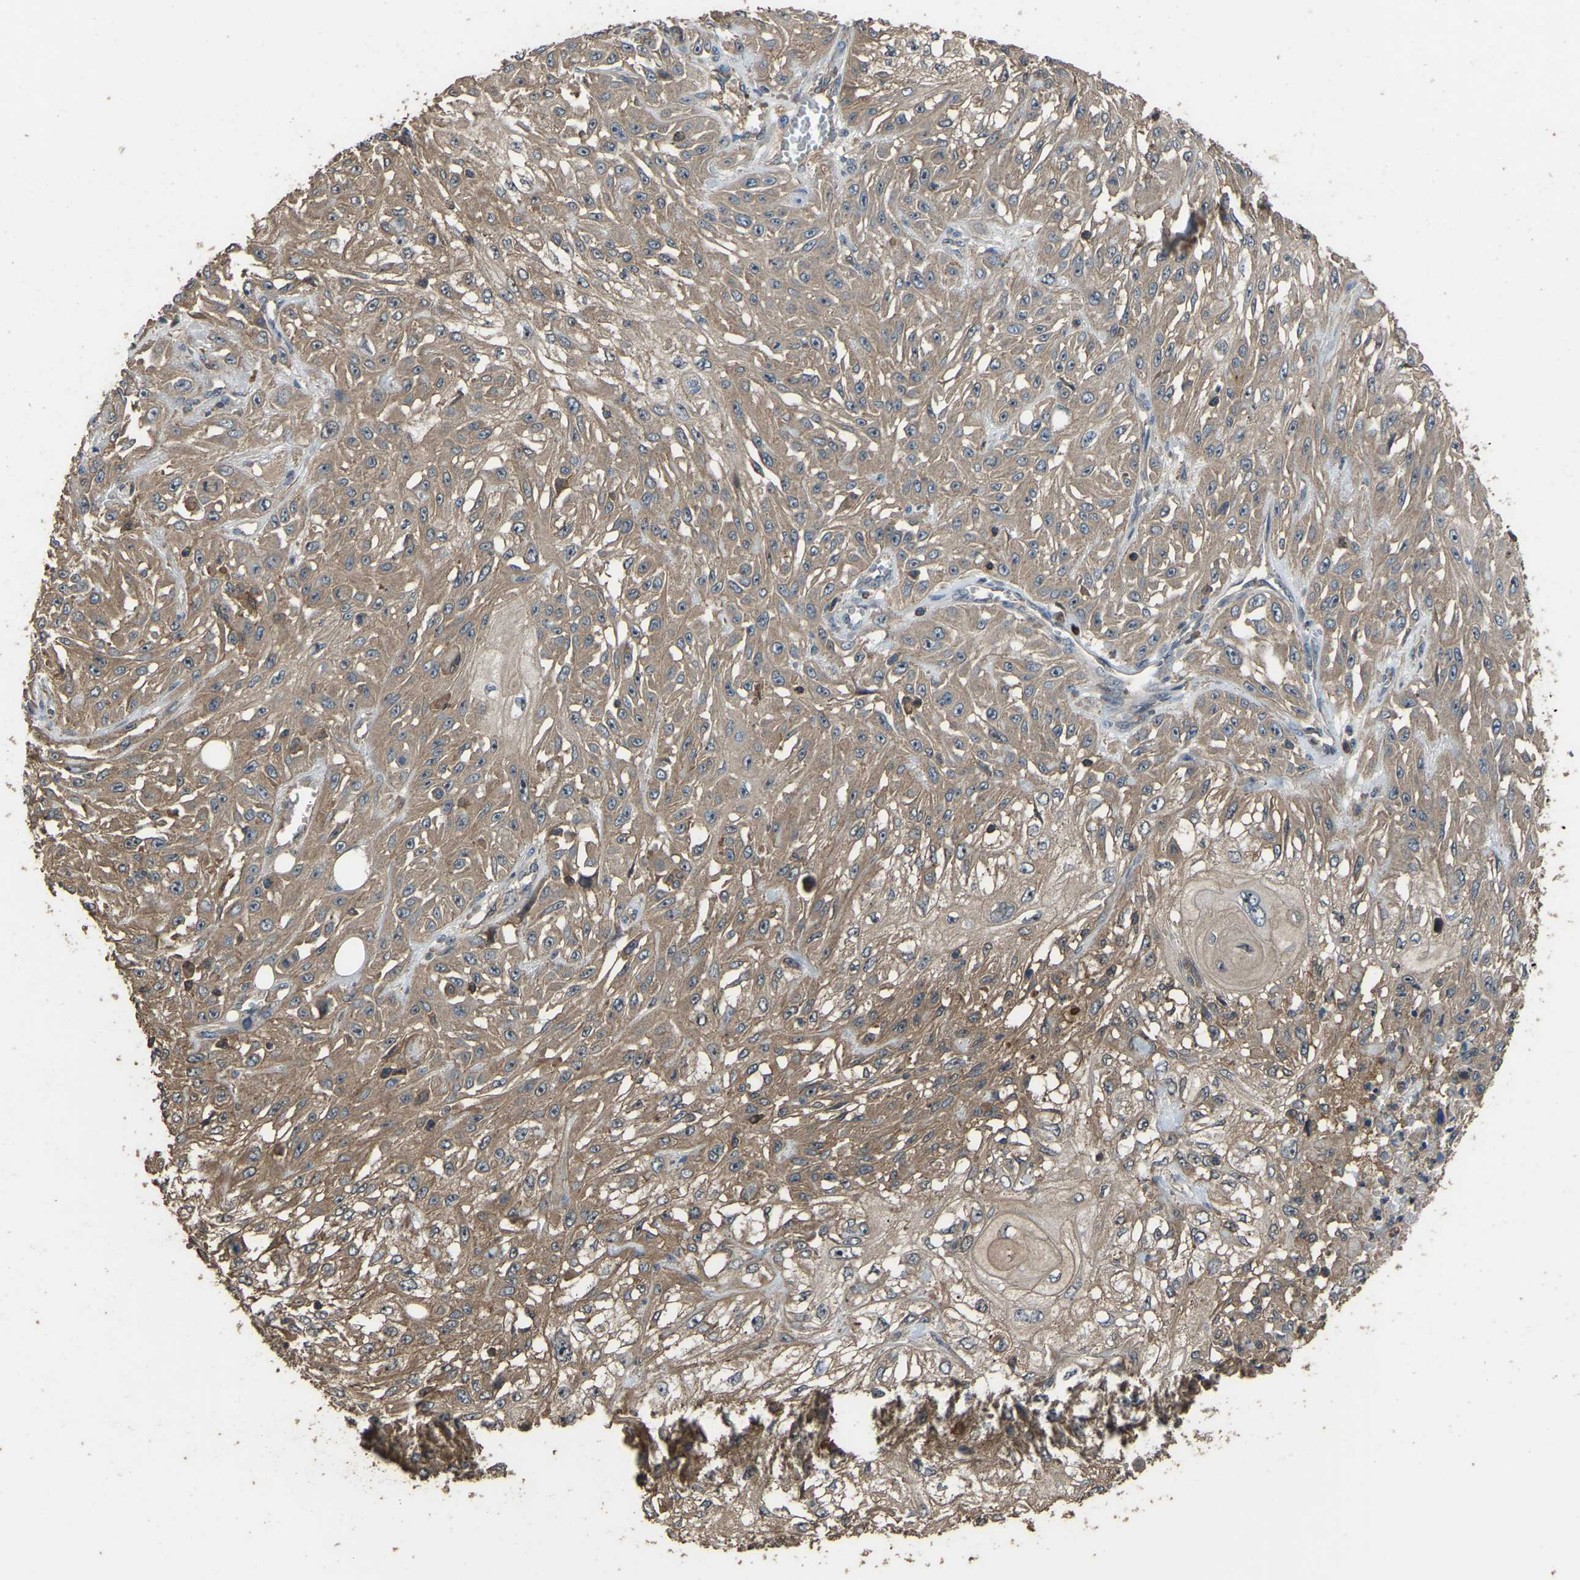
{"staining": {"intensity": "moderate", "quantity": ">75%", "location": "cytoplasmic/membranous"}, "tissue": "skin cancer", "cell_type": "Tumor cells", "image_type": "cancer", "snomed": [{"axis": "morphology", "description": "Squamous cell carcinoma, NOS"}, {"axis": "morphology", "description": "Squamous cell carcinoma, metastatic, NOS"}, {"axis": "topography", "description": "Skin"}, {"axis": "topography", "description": "Lymph node"}], "caption": "Immunohistochemistry photomicrograph of human skin cancer (squamous cell carcinoma) stained for a protein (brown), which displays medium levels of moderate cytoplasmic/membranous positivity in about >75% of tumor cells.", "gene": "FHIT", "patient": {"sex": "male", "age": 75}}